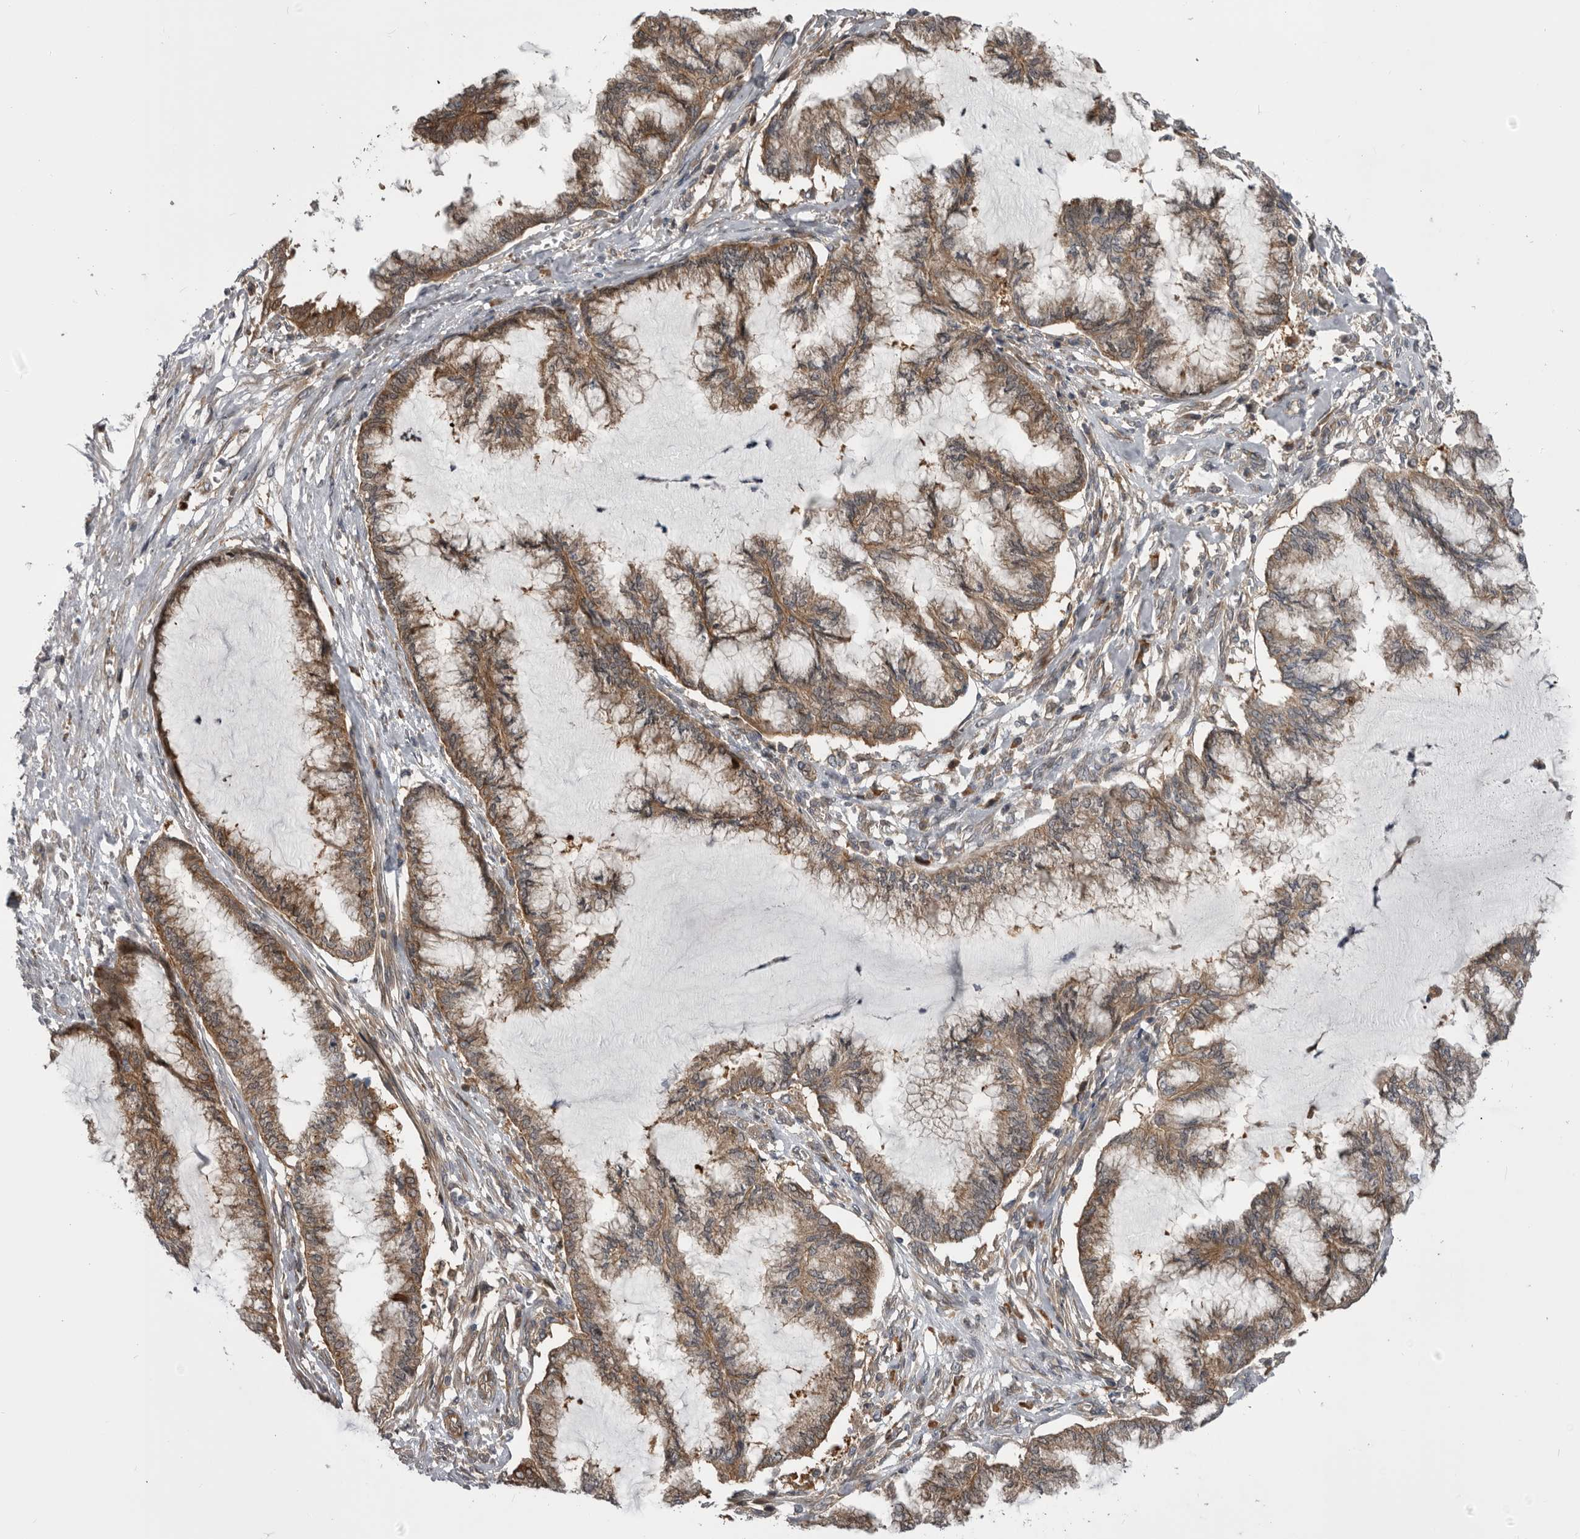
{"staining": {"intensity": "moderate", "quantity": ">75%", "location": "cytoplasmic/membranous"}, "tissue": "endometrial cancer", "cell_type": "Tumor cells", "image_type": "cancer", "snomed": [{"axis": "morphology", "description": "Adenocarcinoma, NOS"}, {"axis": "topography", "description": "Endometrium"}], "caption": "Brown immunohistochemical staining in human endometrial cancer (adenocarcinoma) demonstrates moderate cytoplasmic/membranous positivity in approximately >75% of tumor cells. The staining is performed using DAB (3,3'-diaminobenzidine) brown chromogen to label protein expression. The nuclei are counter-stained blue using hematoxylin.", "gene": "RAB3GAP2", "patient": {"sex": "female", "age": 86}}